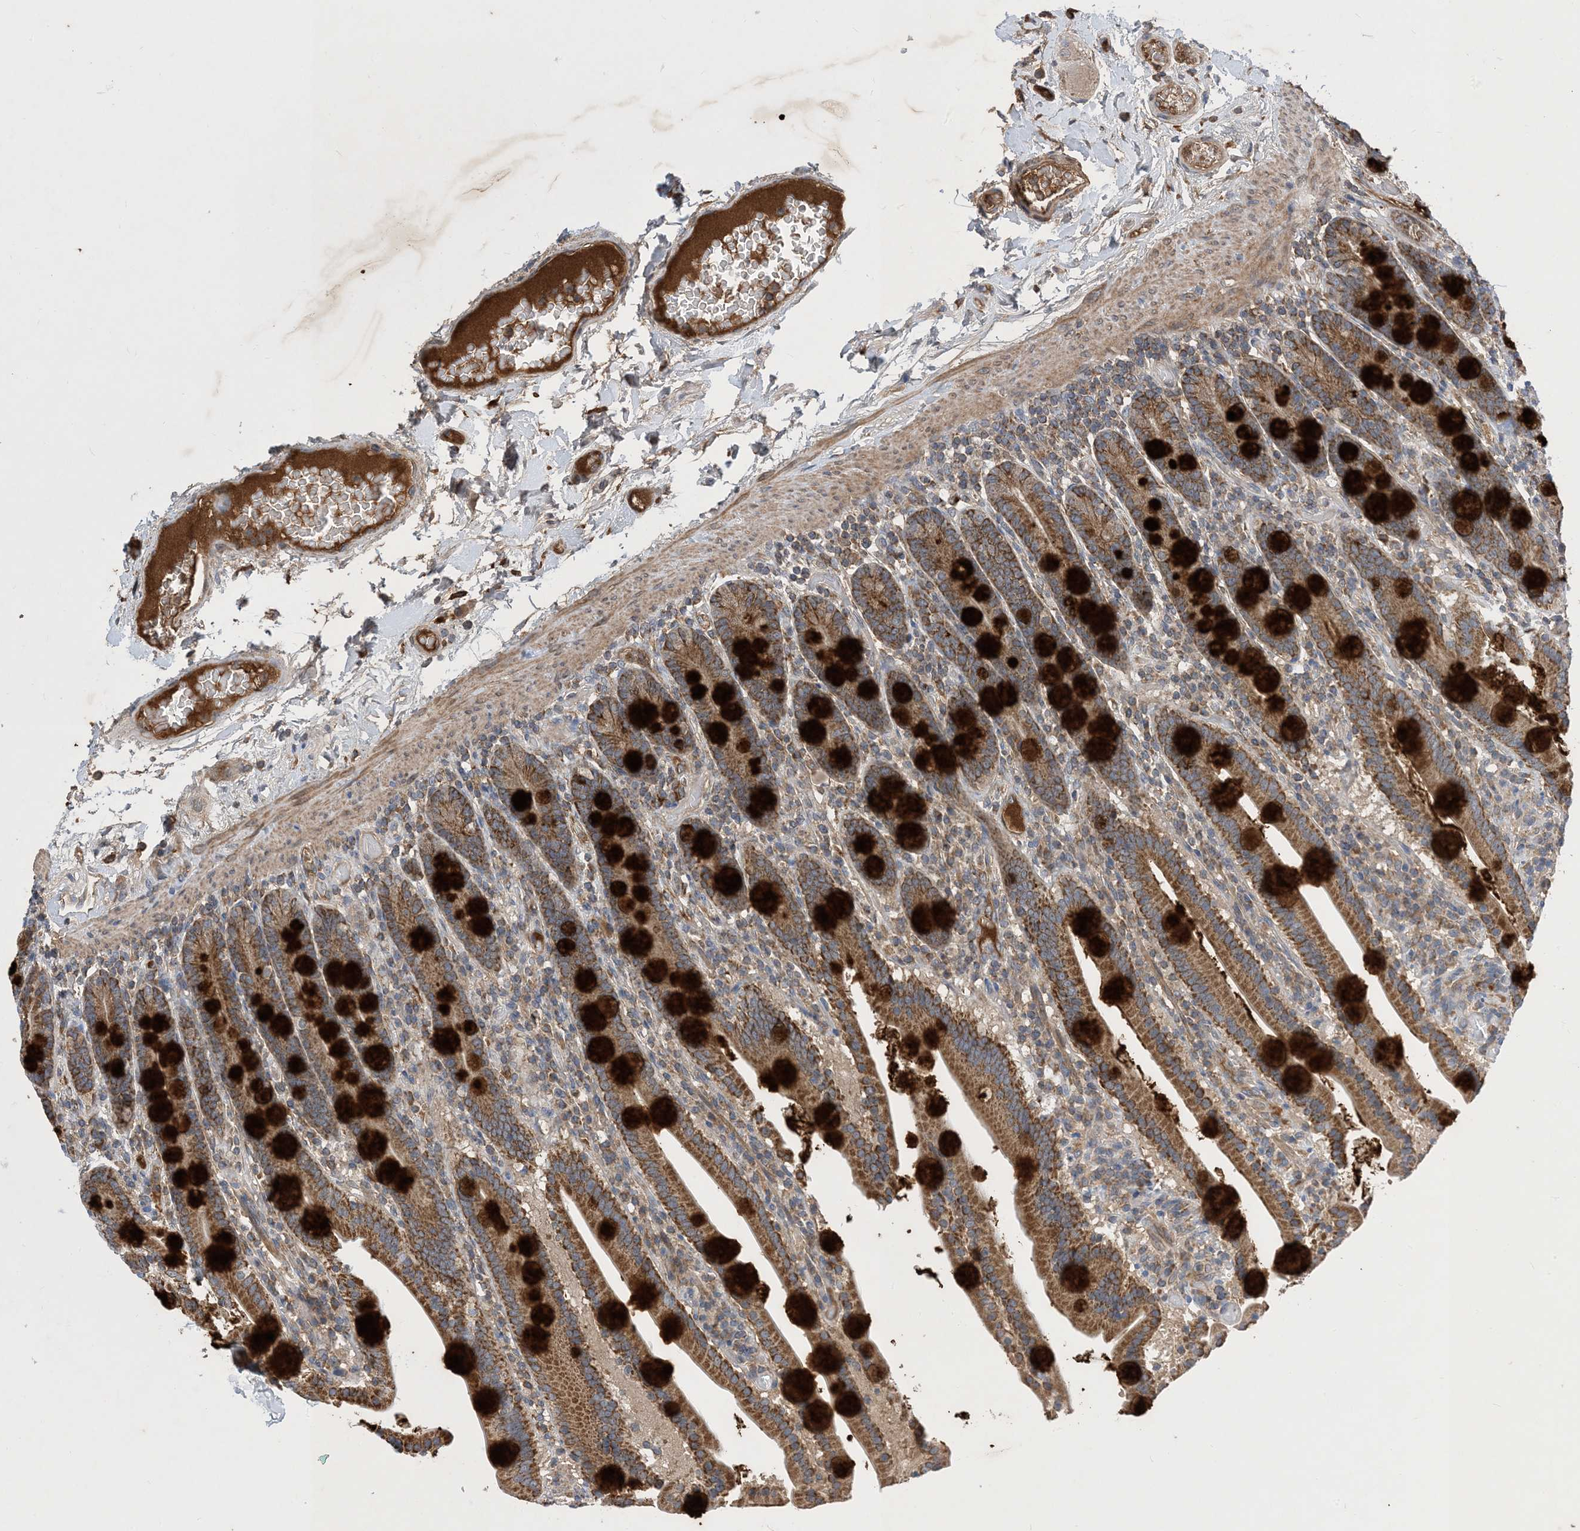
{"staining": {"intensity": "strong", "quantity": "25%-75%", "location": "cytoplasmic/membranous"}, "tissue": "duodenum", "cell_type": "Glandular cells", "image_type": "normal", "snomed": [{"axis": "morphology", "description": "Normal tissue, NOS"}, {"axis": "topography", "description": "Duodenum"}], "caption": "IHC micrograph of benign duodenum: duodenum stained using IHC displays high levels of strong protein expression localized specifically in the cytoplasmic/membranous of glandular cells, appearing as a cytoplasmic/membranous brown color.", "gene": "STK19", "patient": {"sex": "male", "age": 55}}